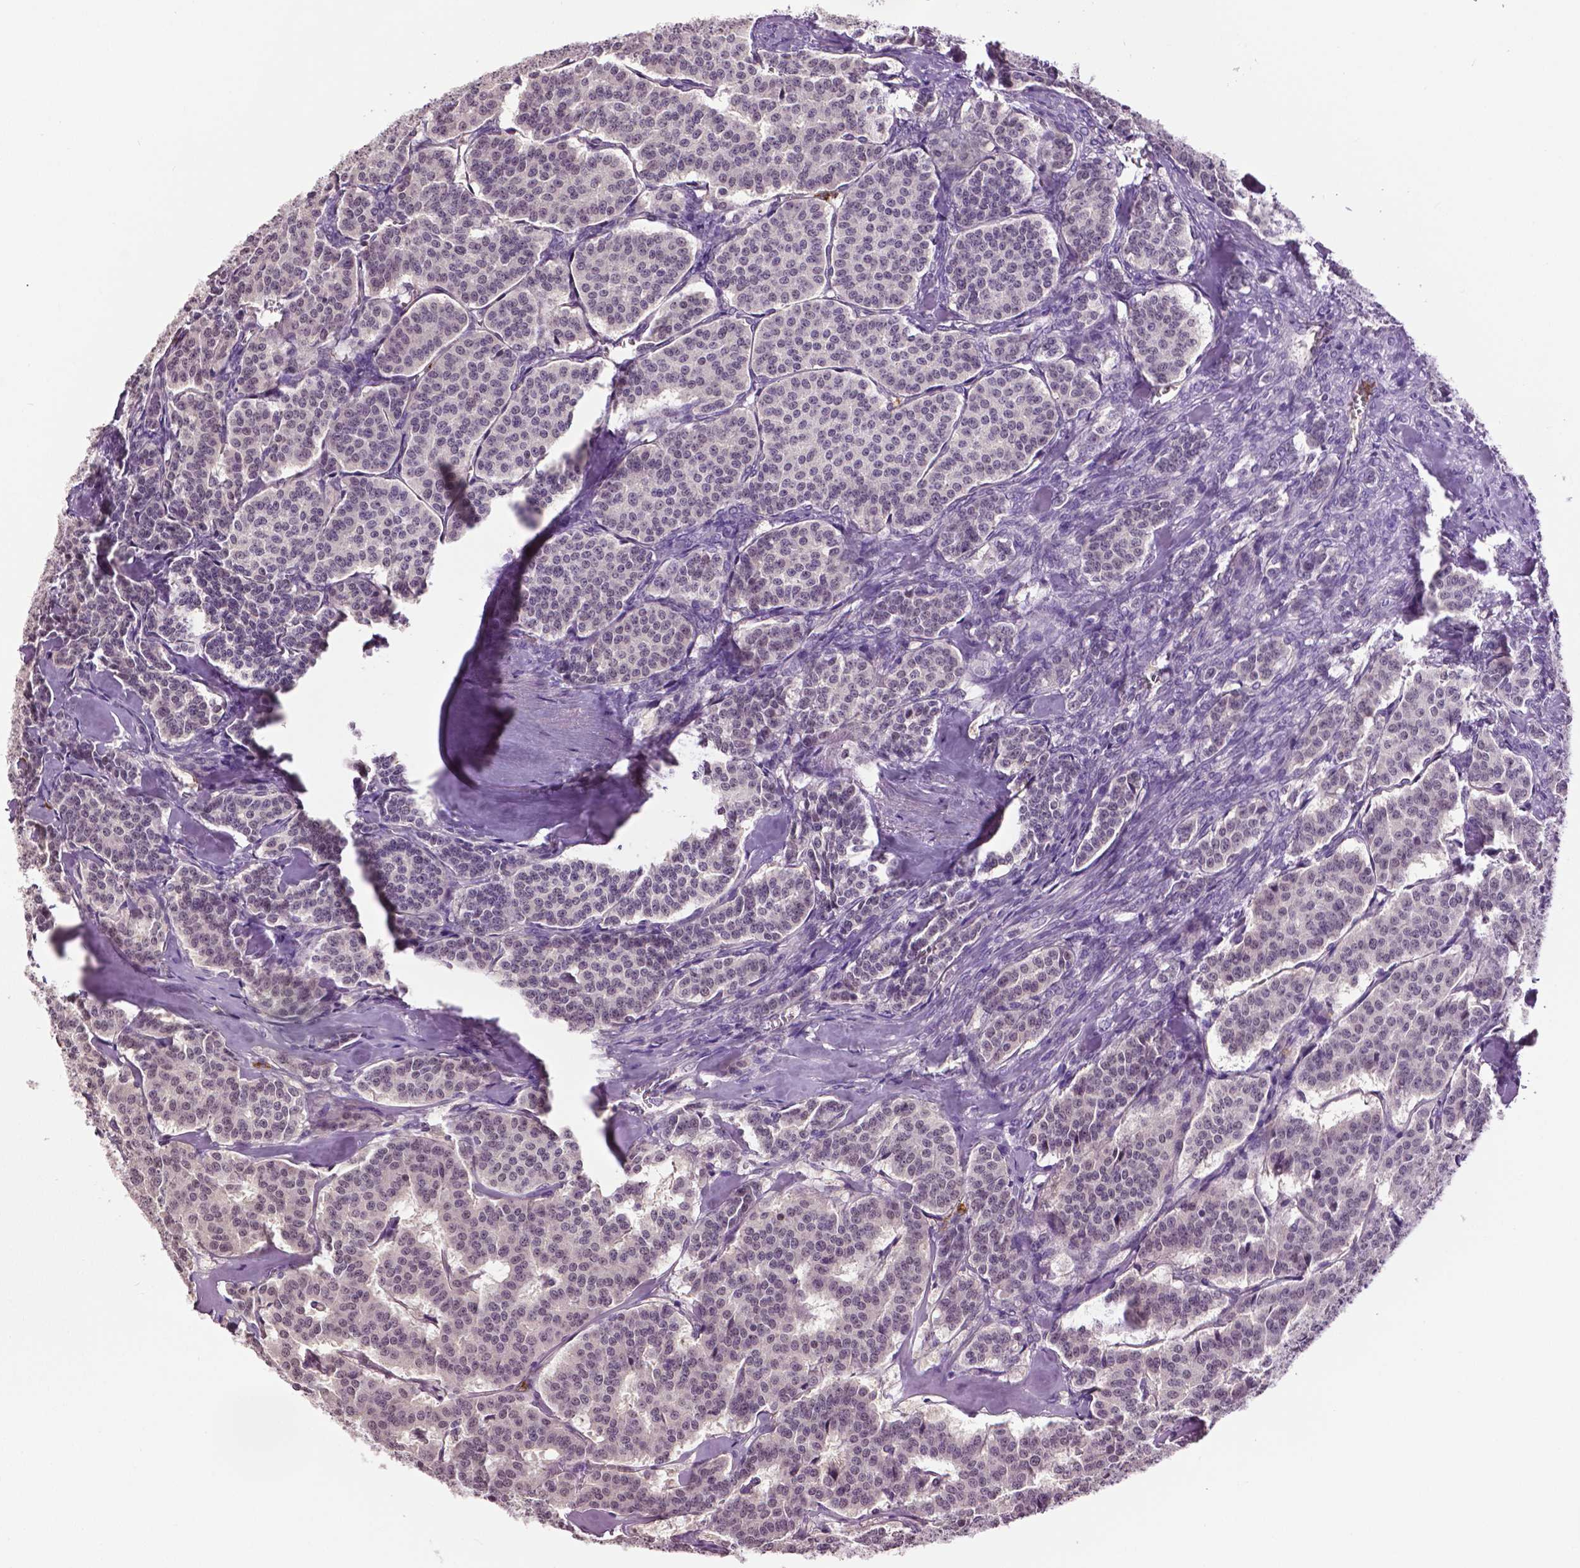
{"staining": {"intensity": "weak", "quantity": "<25%", "location": "nuclear"}, "tissue": "carcinoid", "cell_type": "Tumor cells", "image_type": "cancer", "snomed": [{"axis": "morphology", "description": "Carcinoid, malignant, NOS"}, {"axis": "topography", "description": "Lung"}], "caption": "High power microscopy histopathology image of an IHC image of malignant carcinoid, revealing no significant positivity in tumor cells.", "gene": "PTPN5", "patient": {"sex": "female", "age": 46}}